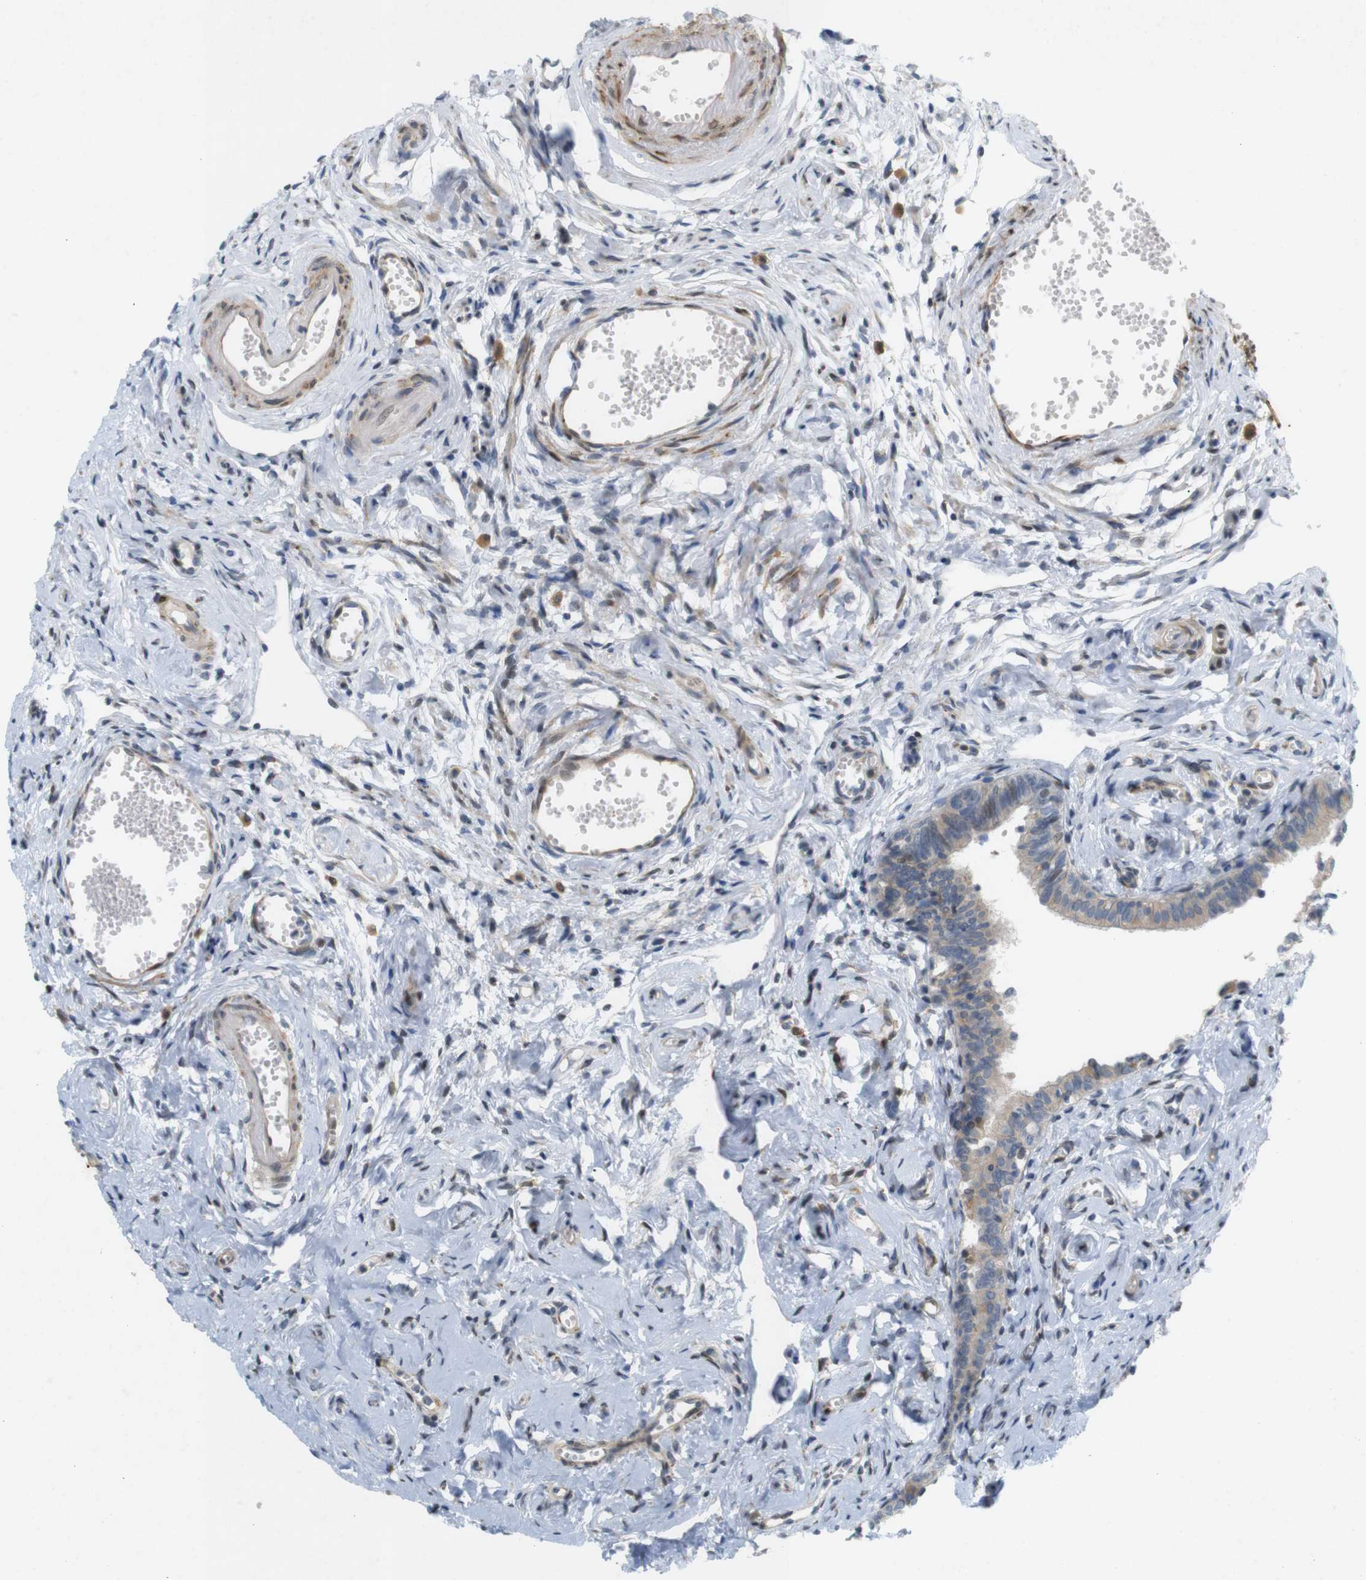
{"staining": {"intensity": "weak", "quantity": "<25%", "location": "cytoplasmic/membranous"}, "tissue": "fallopian tube", "cell_type": "Glandular cells", "image_type": "normal", "snomed": [{"axis": "morphology", "description": "Normal tissue, NOS"}, {"axis": "topography", "description": "Fallopian tube"}], "caption": "Glandular cells show no significant positivity in normal fallopian tube. Brightfield microscopy of immunohistochemistry stained with DAB (brown) and hematoxylin (blue), captured at high magnification.", "gene": "PPP1R14A", "patient": {"sex": "female", "age": 71}}